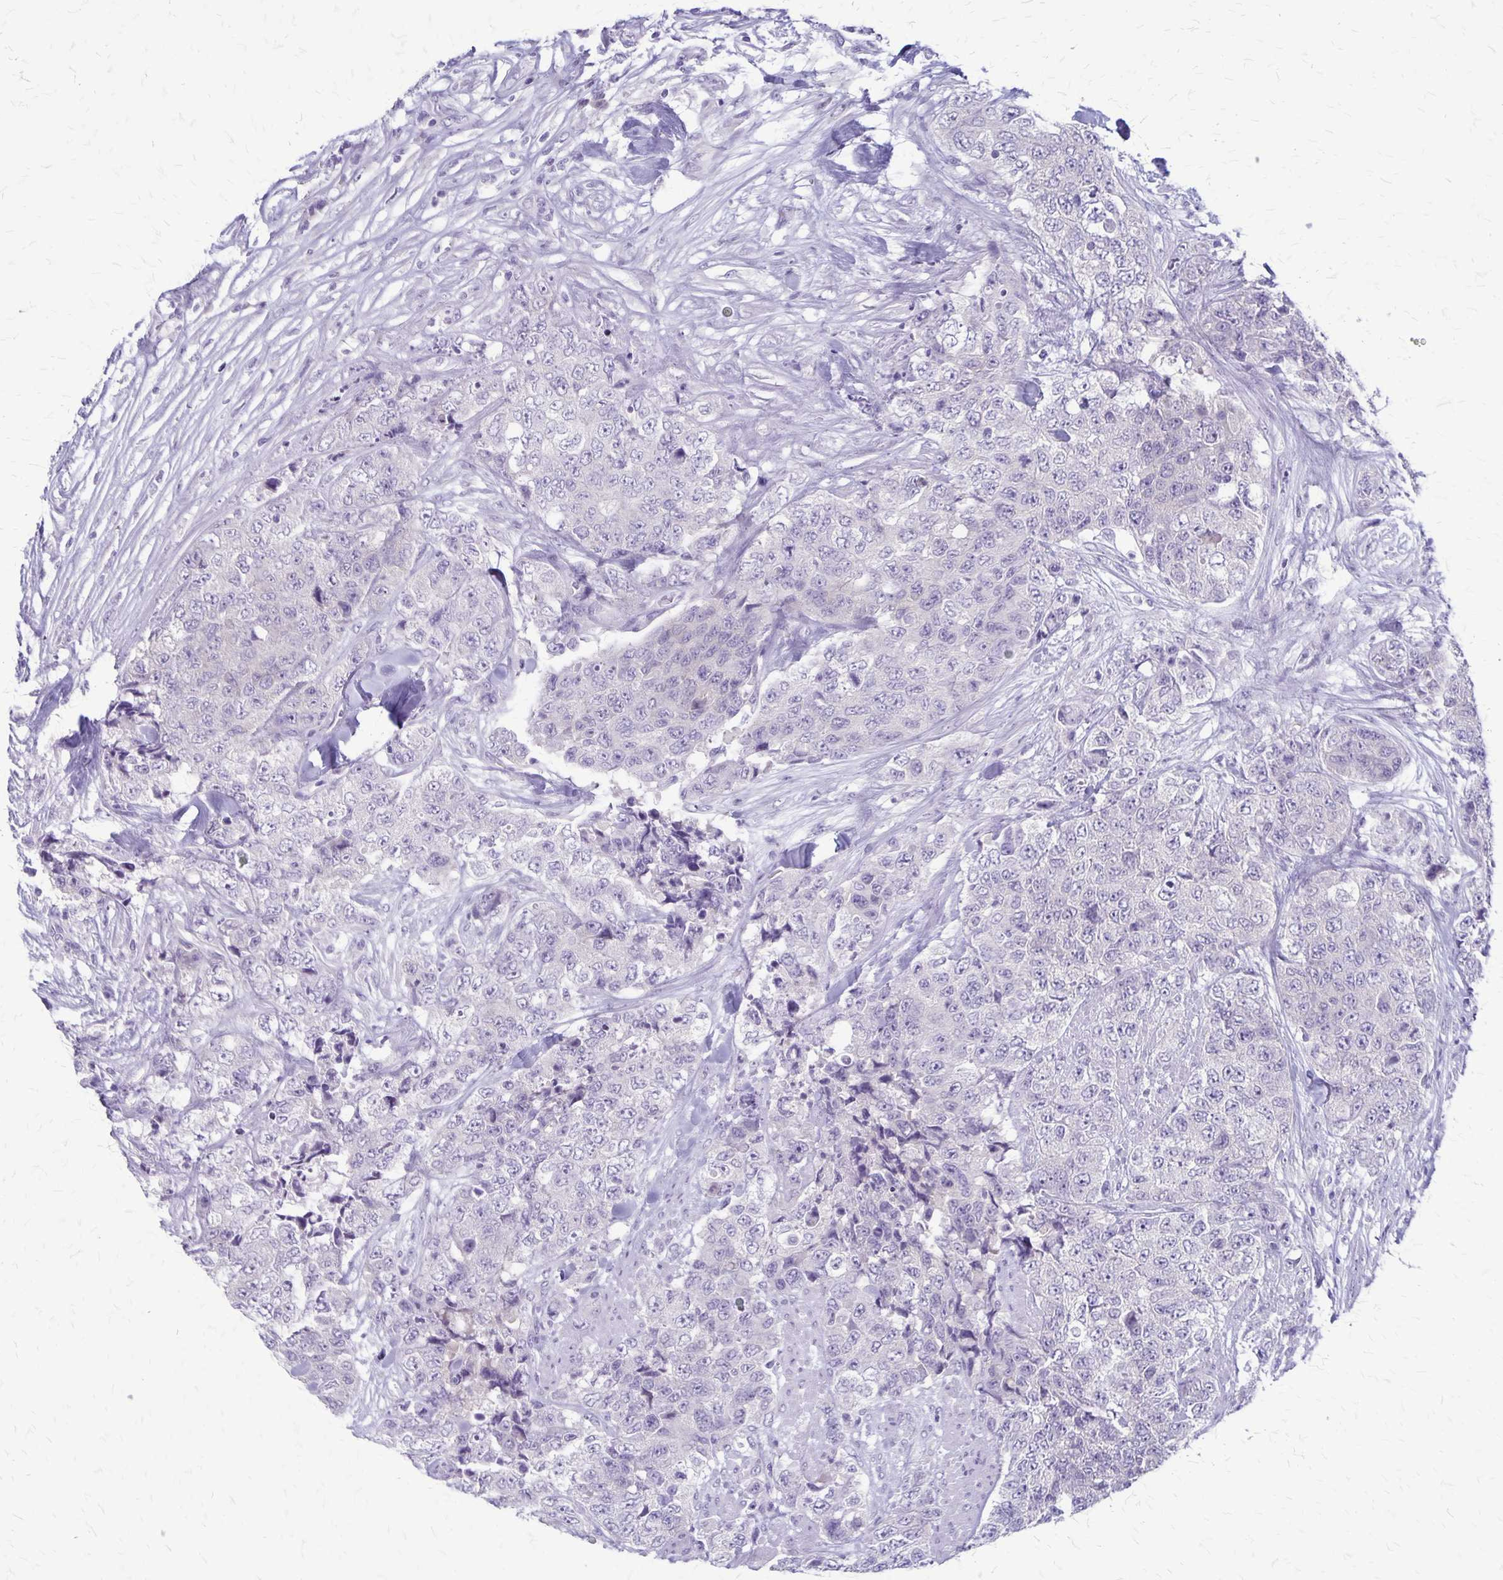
{"staining": {"intensity": "negative", "quantity": "none", "location": "none"}, "tissue": "urothelial cancer", "cell_type": "Tumor cells", "image_type": "cancer", "snomed": [{"axis": "morphology", "description": "Urothelial carcinoma, High grade"}, {"axis": "topography", "description": "Urinary bladder"}], "caption": "DAB immunohistochemical staining of human urothelial carcinoma (high-grade) shows no significant expression in tumor cells.", "gene": "PLXNB3", "patient": {"sex": "female", "age": 78}}